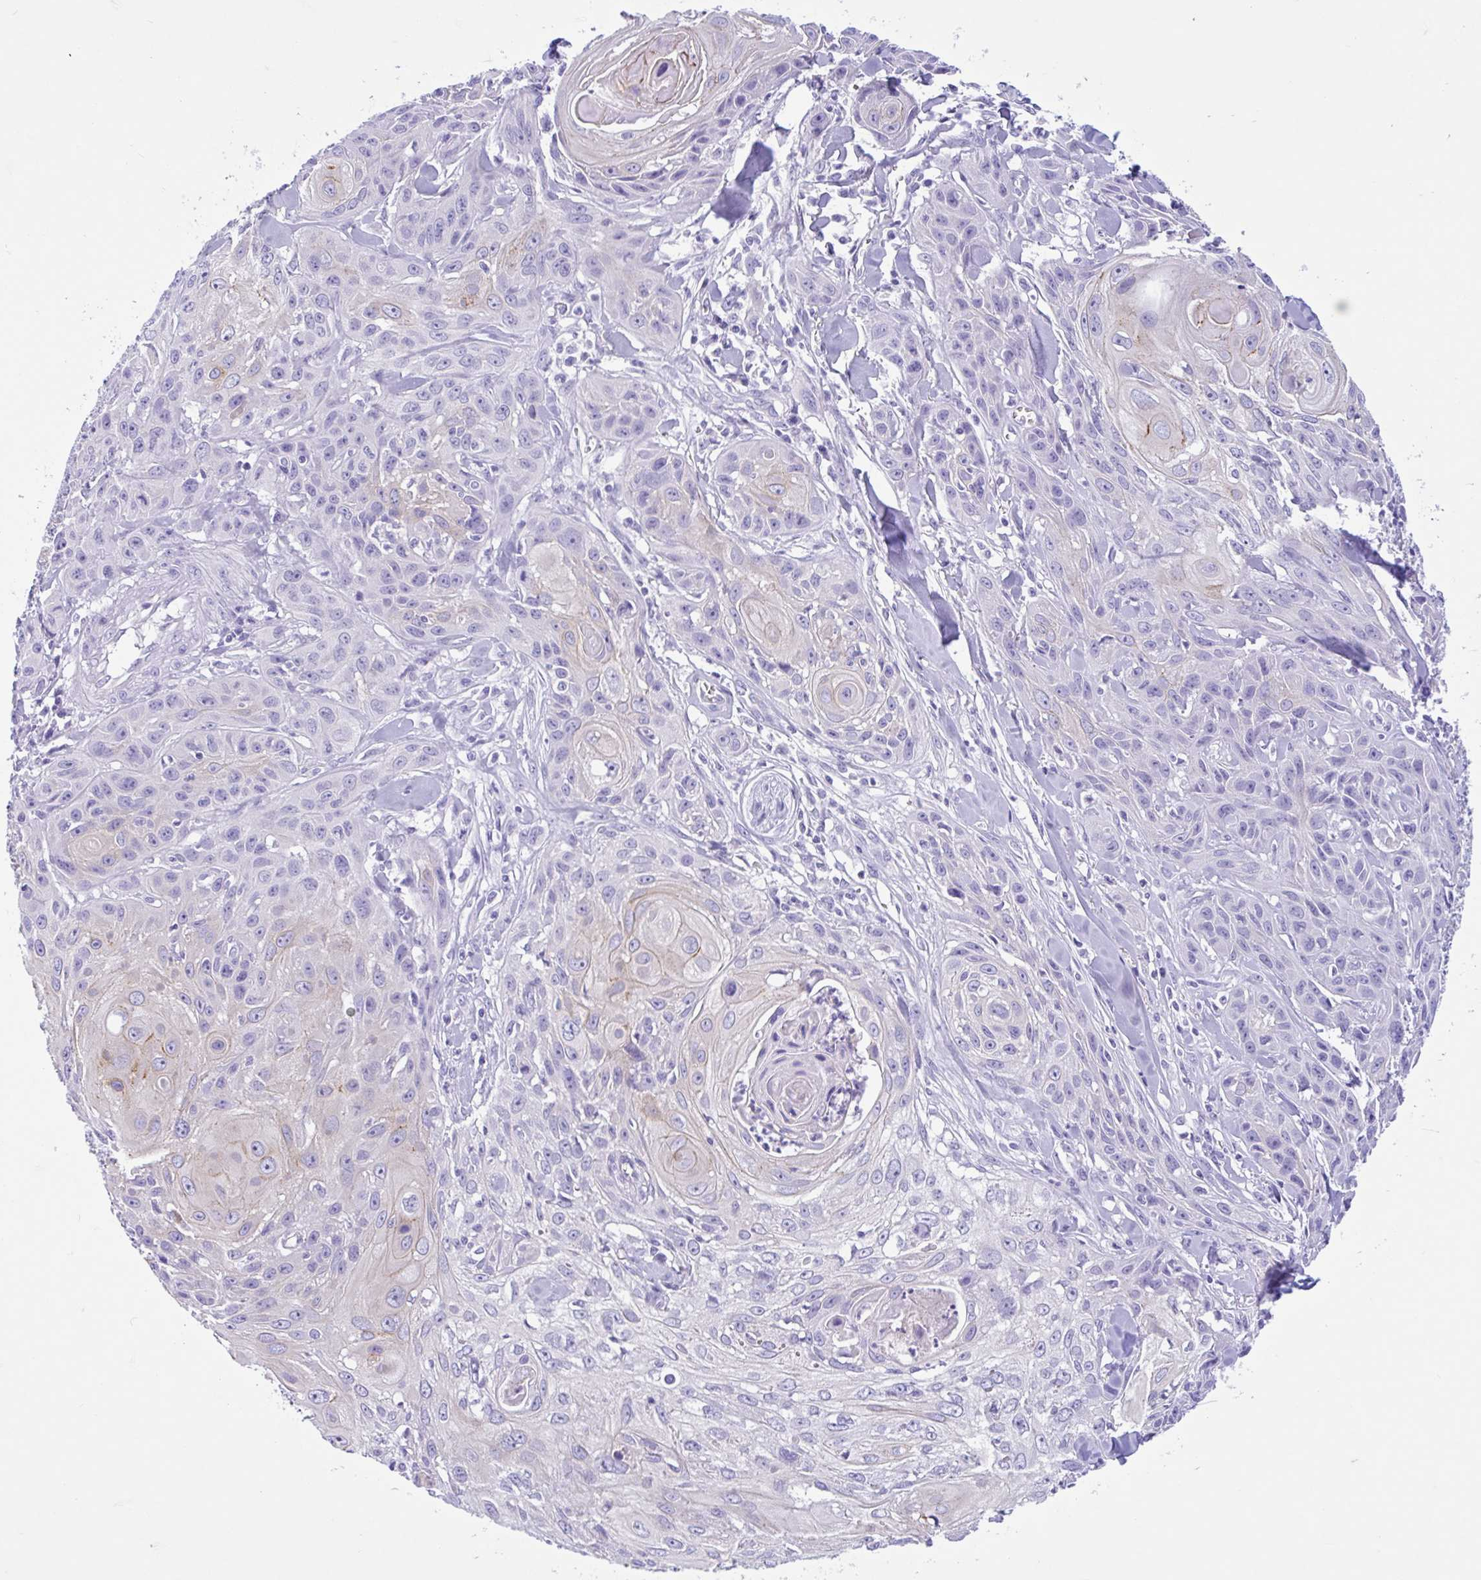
{"staining": {"intensity": "weak", "quantity": "<25%", "location": "cytoplasmic/membranous"}, "tissue": "skin cancer", "cell_type": "Tumor cells", "image_type": "cancer", "snomed": [{"axis": "morphology", "description": "Squamous cell carcinoma, NOS"}, {"axis": "topography", "description": "Skin"}, {"axis": "topography", "description": "Vulva"}], "caption": "Immunohistochemical staining of skin cancer (squamous cell carcinoma) exhibits no significant staining in tumor cells.", "gene": "TMEM79", "patient": {"sex": "female", "age": 83}}